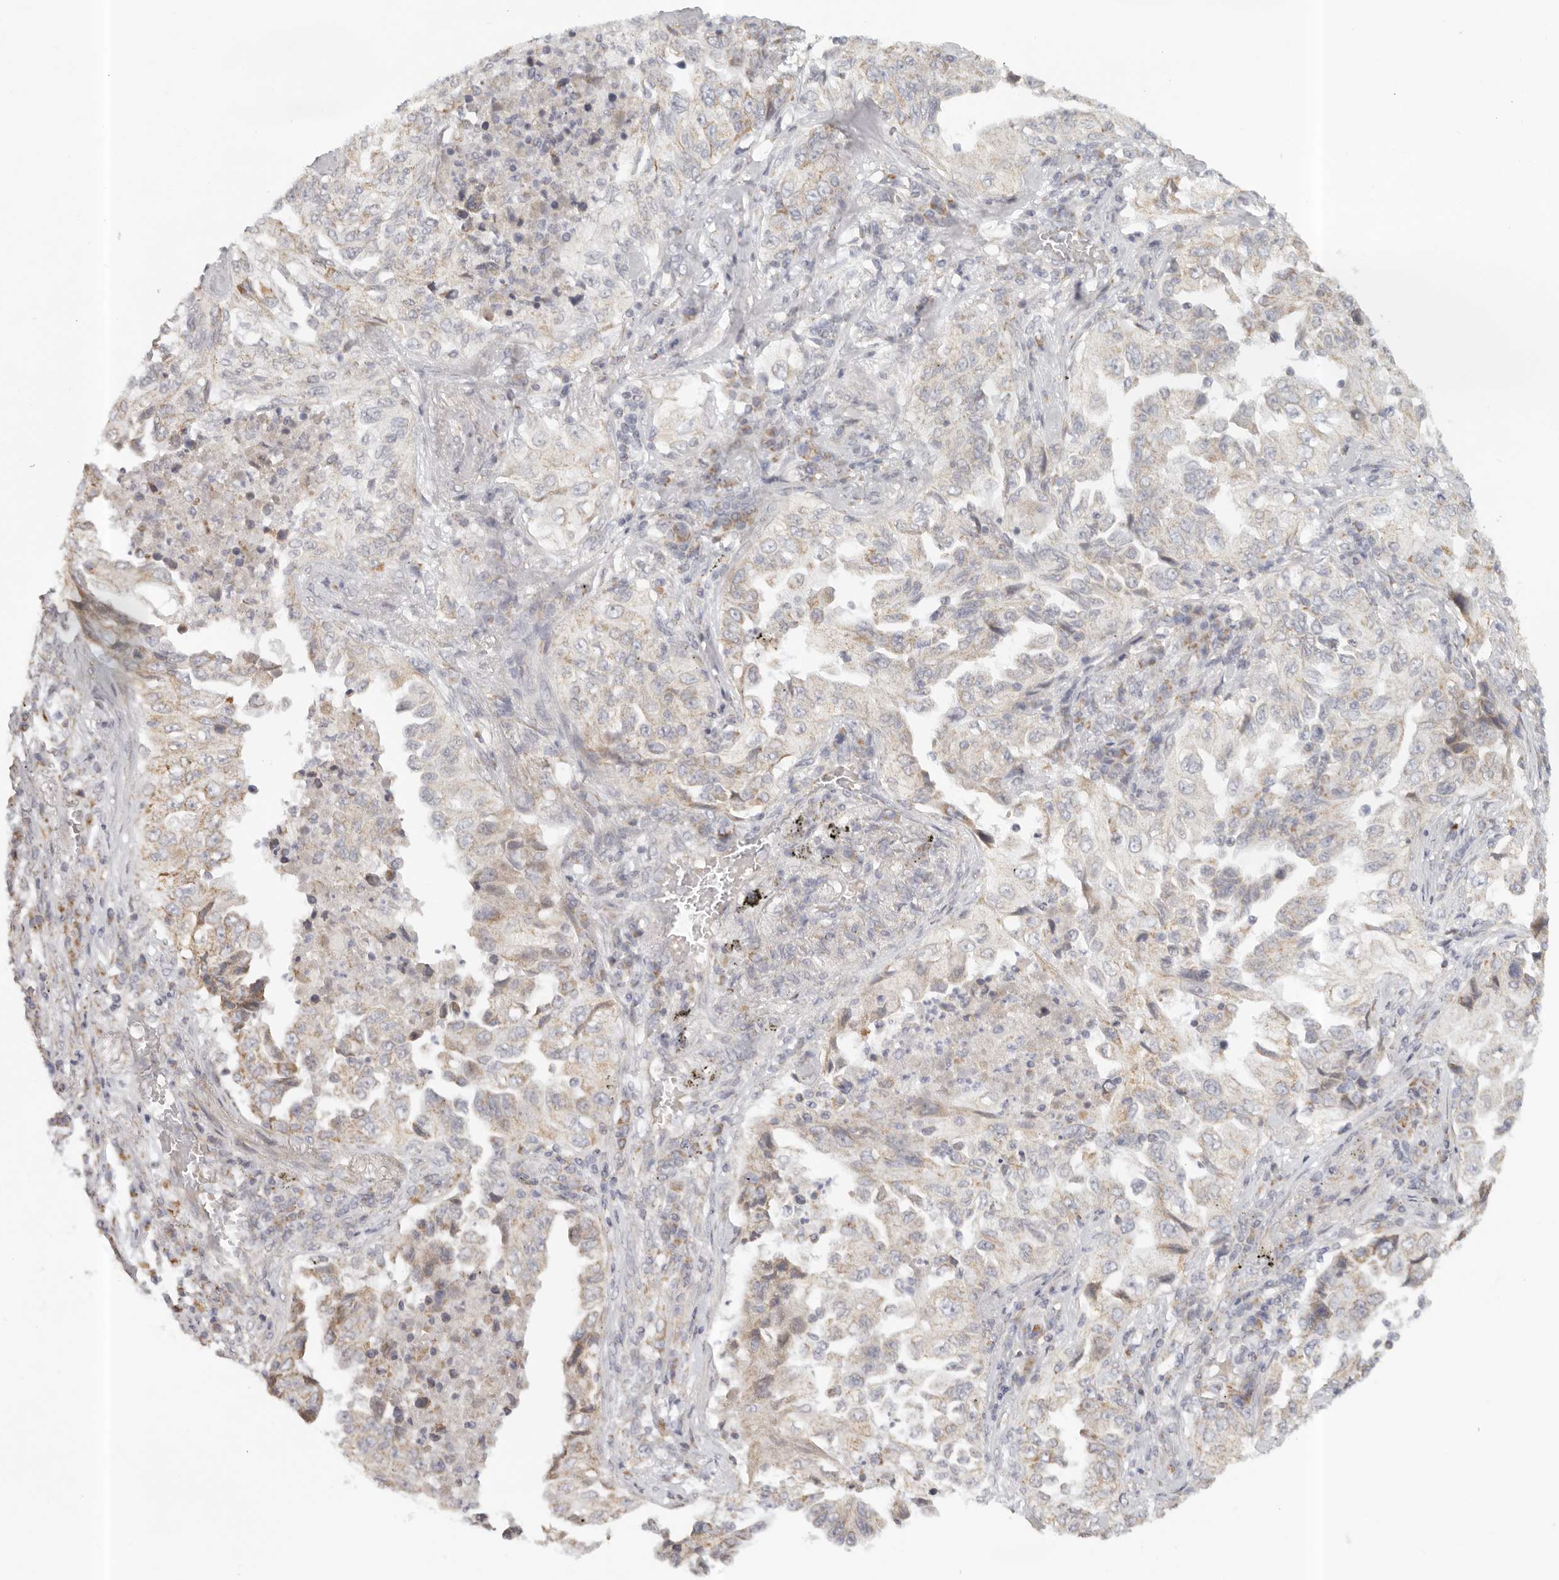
{"staining": {"intensity": "weak", "quantity": "25%-75%", "location": "cytoplasmic/membranous"}, "tissue": "lung cancer", "cell_type": "Tumor cells", "image_type": "cancer", "snomed": [{"axis": "morphology", "description": "Adenocarcinoma, NOS"}, {"axis": "topography", "description": "Lung"}], "caption": "Human lung cancer stained with a protein marker displays weak staining in tumor cells.", "gene": "KDF1", "patient": {"sex": "female", "age": 51}}